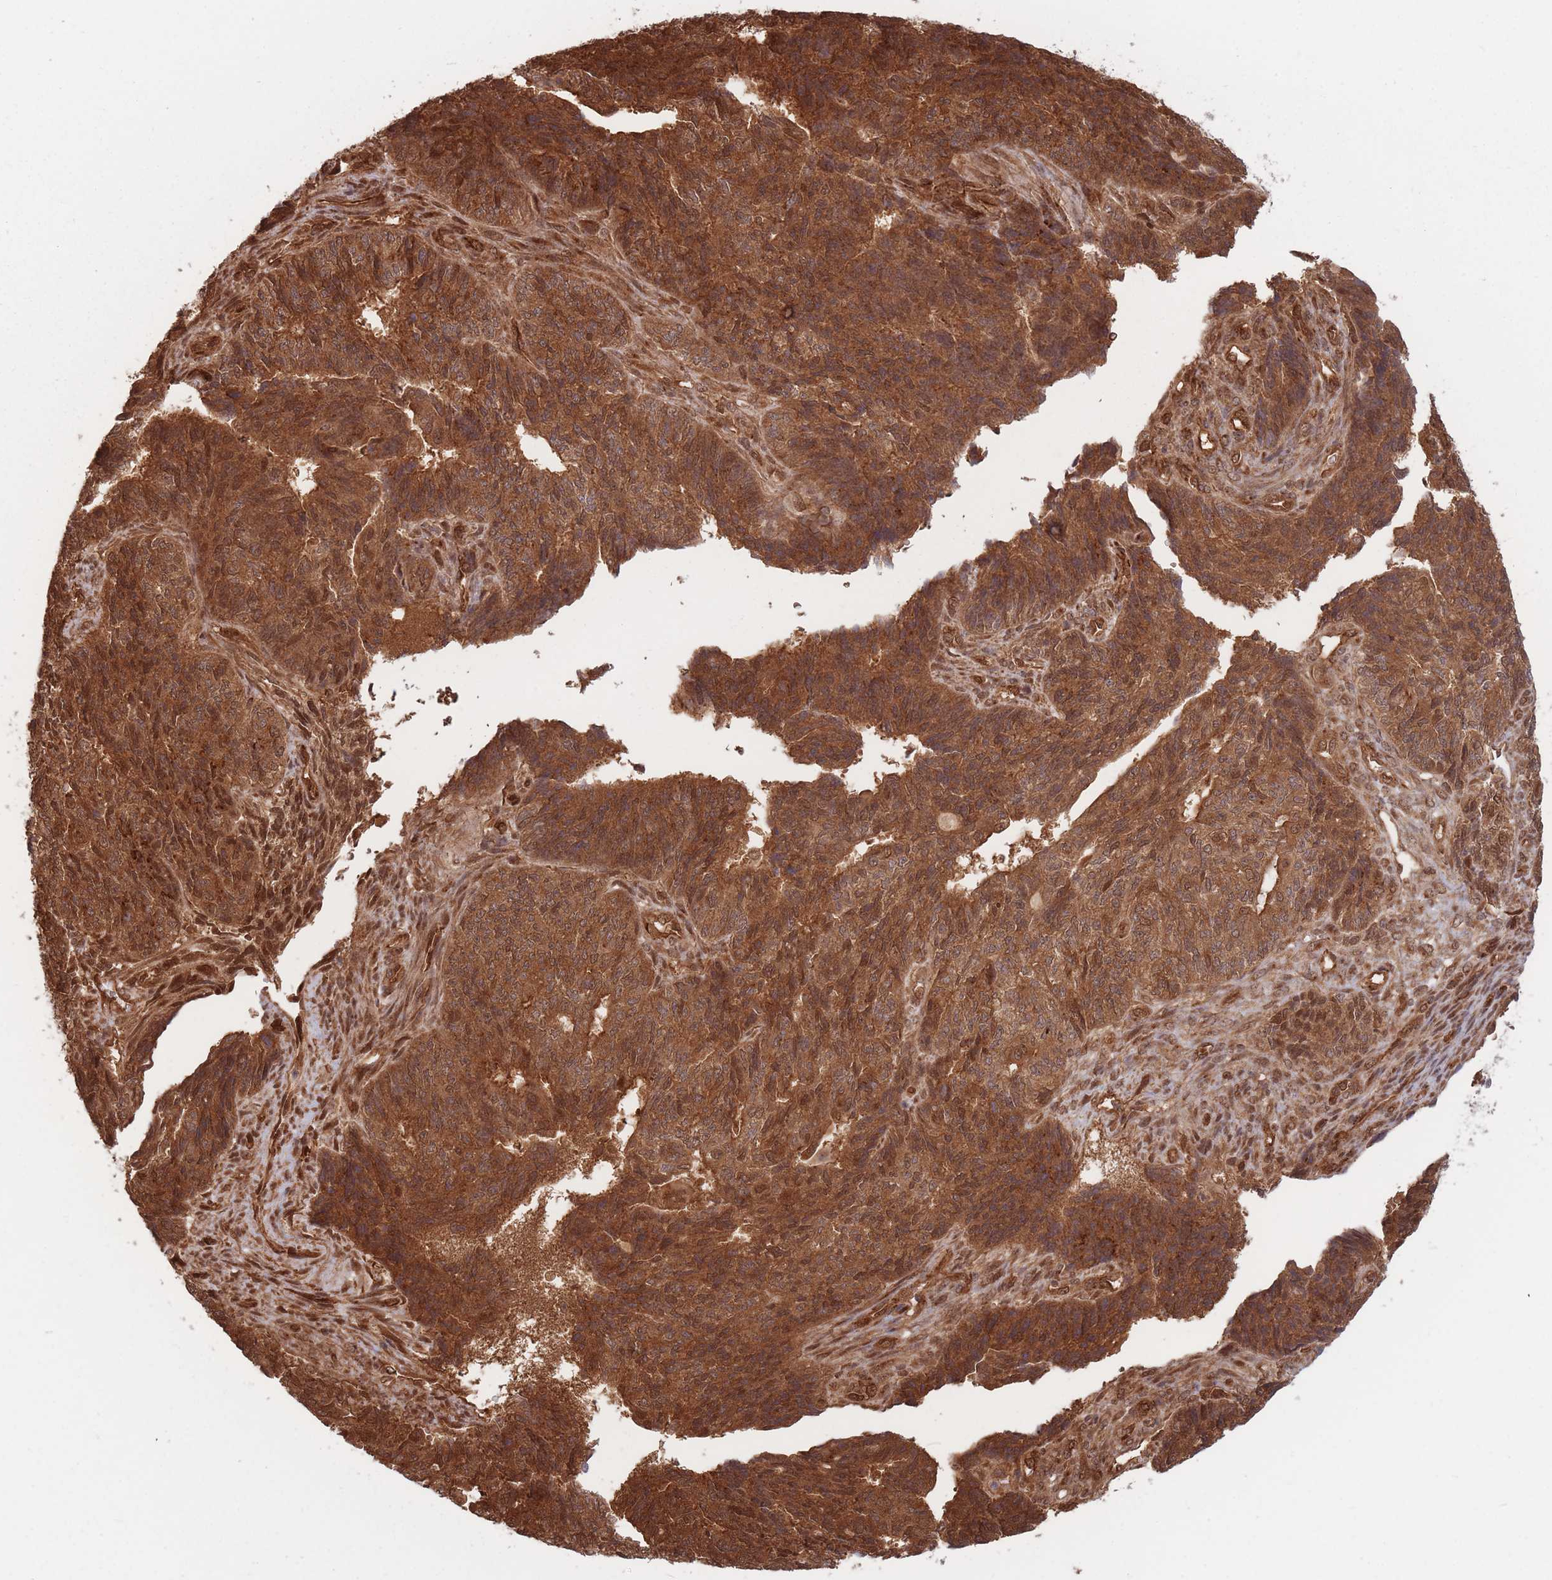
{"staining": {"intensity": "strong", "quantity": ">75%", "location": "cytoplasmic/membranous,nuclear"}, "tissue": "endometrial cancer", "cell_type": "Tumor cells", "image_type": "cancer", "snomed": [{"axis": "morphology", "description": "Adenocarcinoma, NOS"}, {"axis": "topography", "description": "Endometrium"}], "caption": "Endometrial cancer (adenocarcinoma) stained with DAB (3,3'-diaminobenzidine) IHC demonstrates high levels of strong cytoplasmic/membranous and nuclear positivity in approximately >75% of tumor cells.", "gene": "PODXL2", "patient": {"sex": "female", "age": 32}}